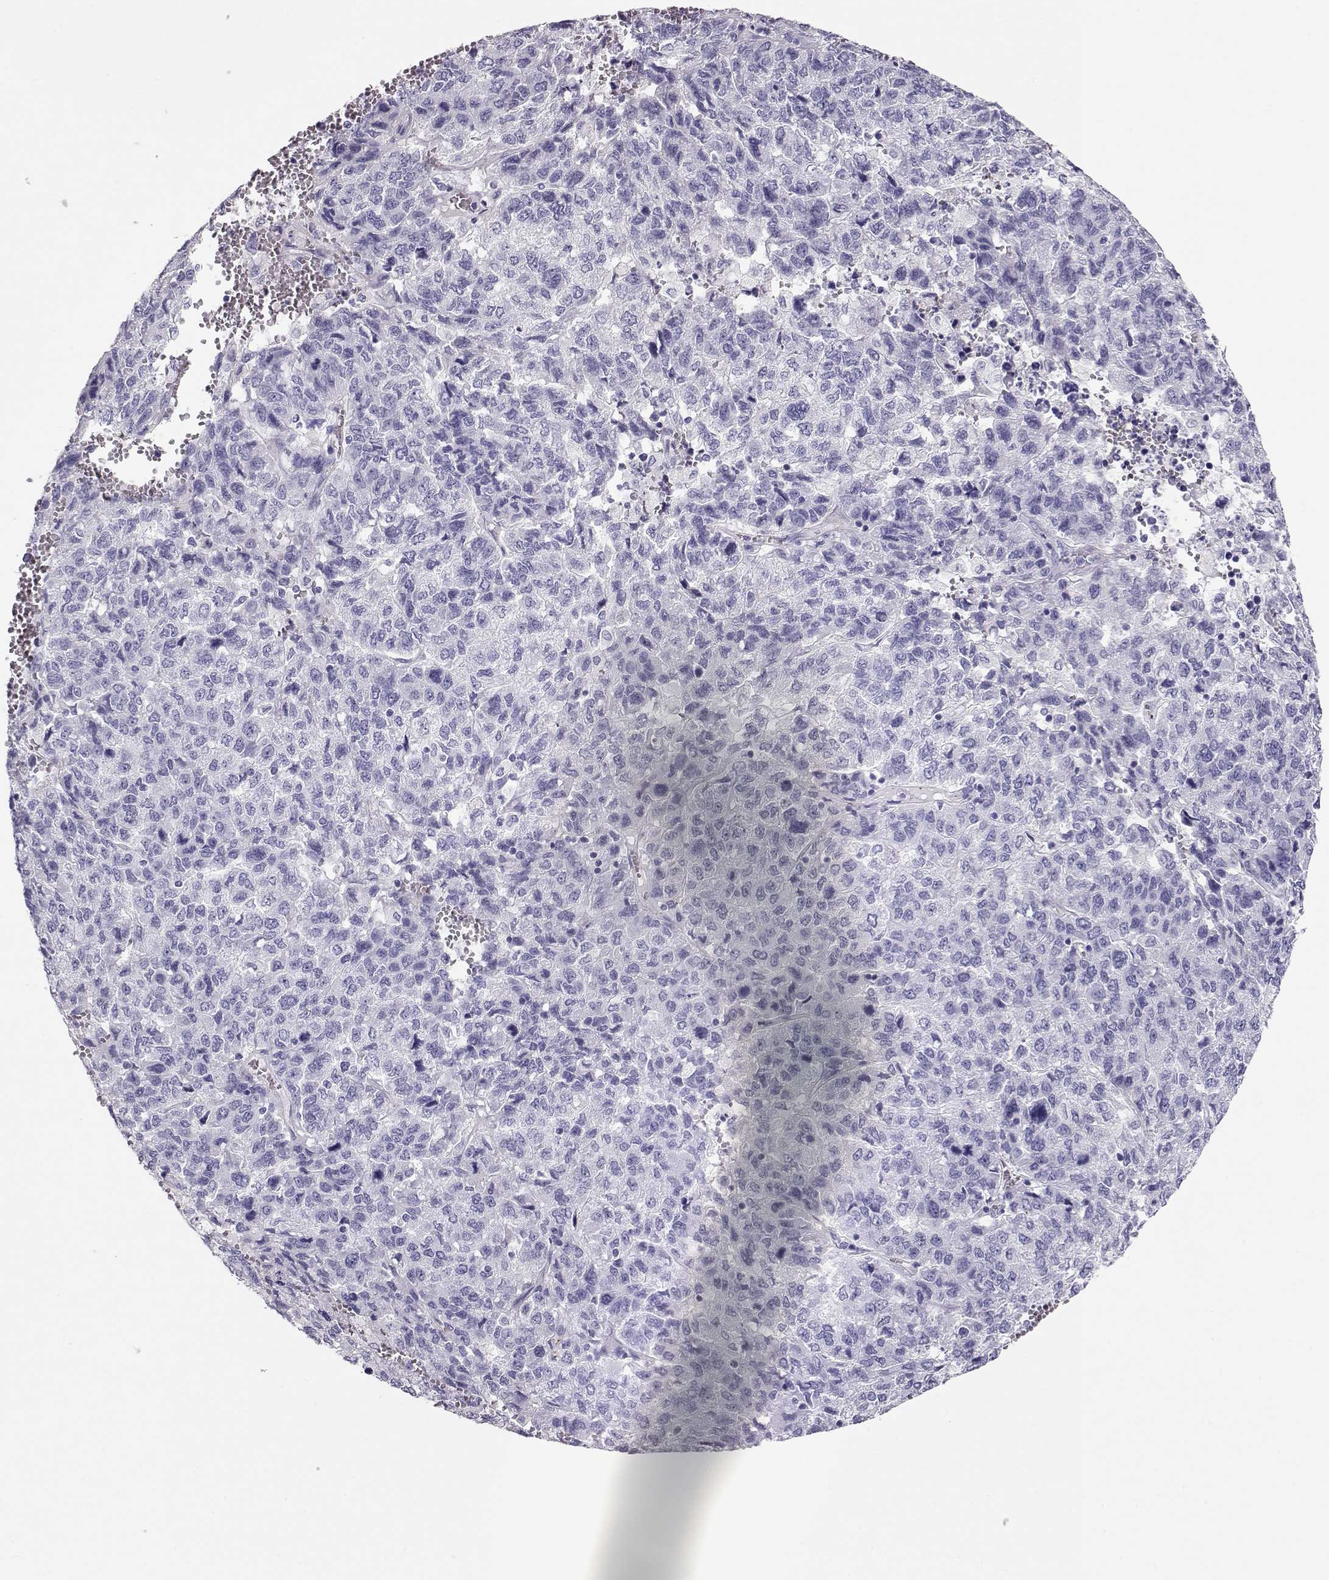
{"staining": {"intensity": "negative", "quantity": "none", "location": "none"}, "tissue": "liver cancer", "cell_type": "Tumor cells", "image_type": "cancer", "snomed": [{"axis": "morphology", "description": "Carcinoma, Hepatocellular, NOS"}, {"axis": "topography", "description": "Liver"}], "caption": "Immunohistochemistry photomicrograph of neoplastic tissue: human hepatocellular carcinoma (liver) stained with DAB exhibits no significant protein expression in tumor cells.", "gene": "RD3", "patient": {"sex": "male", "age": 69}}